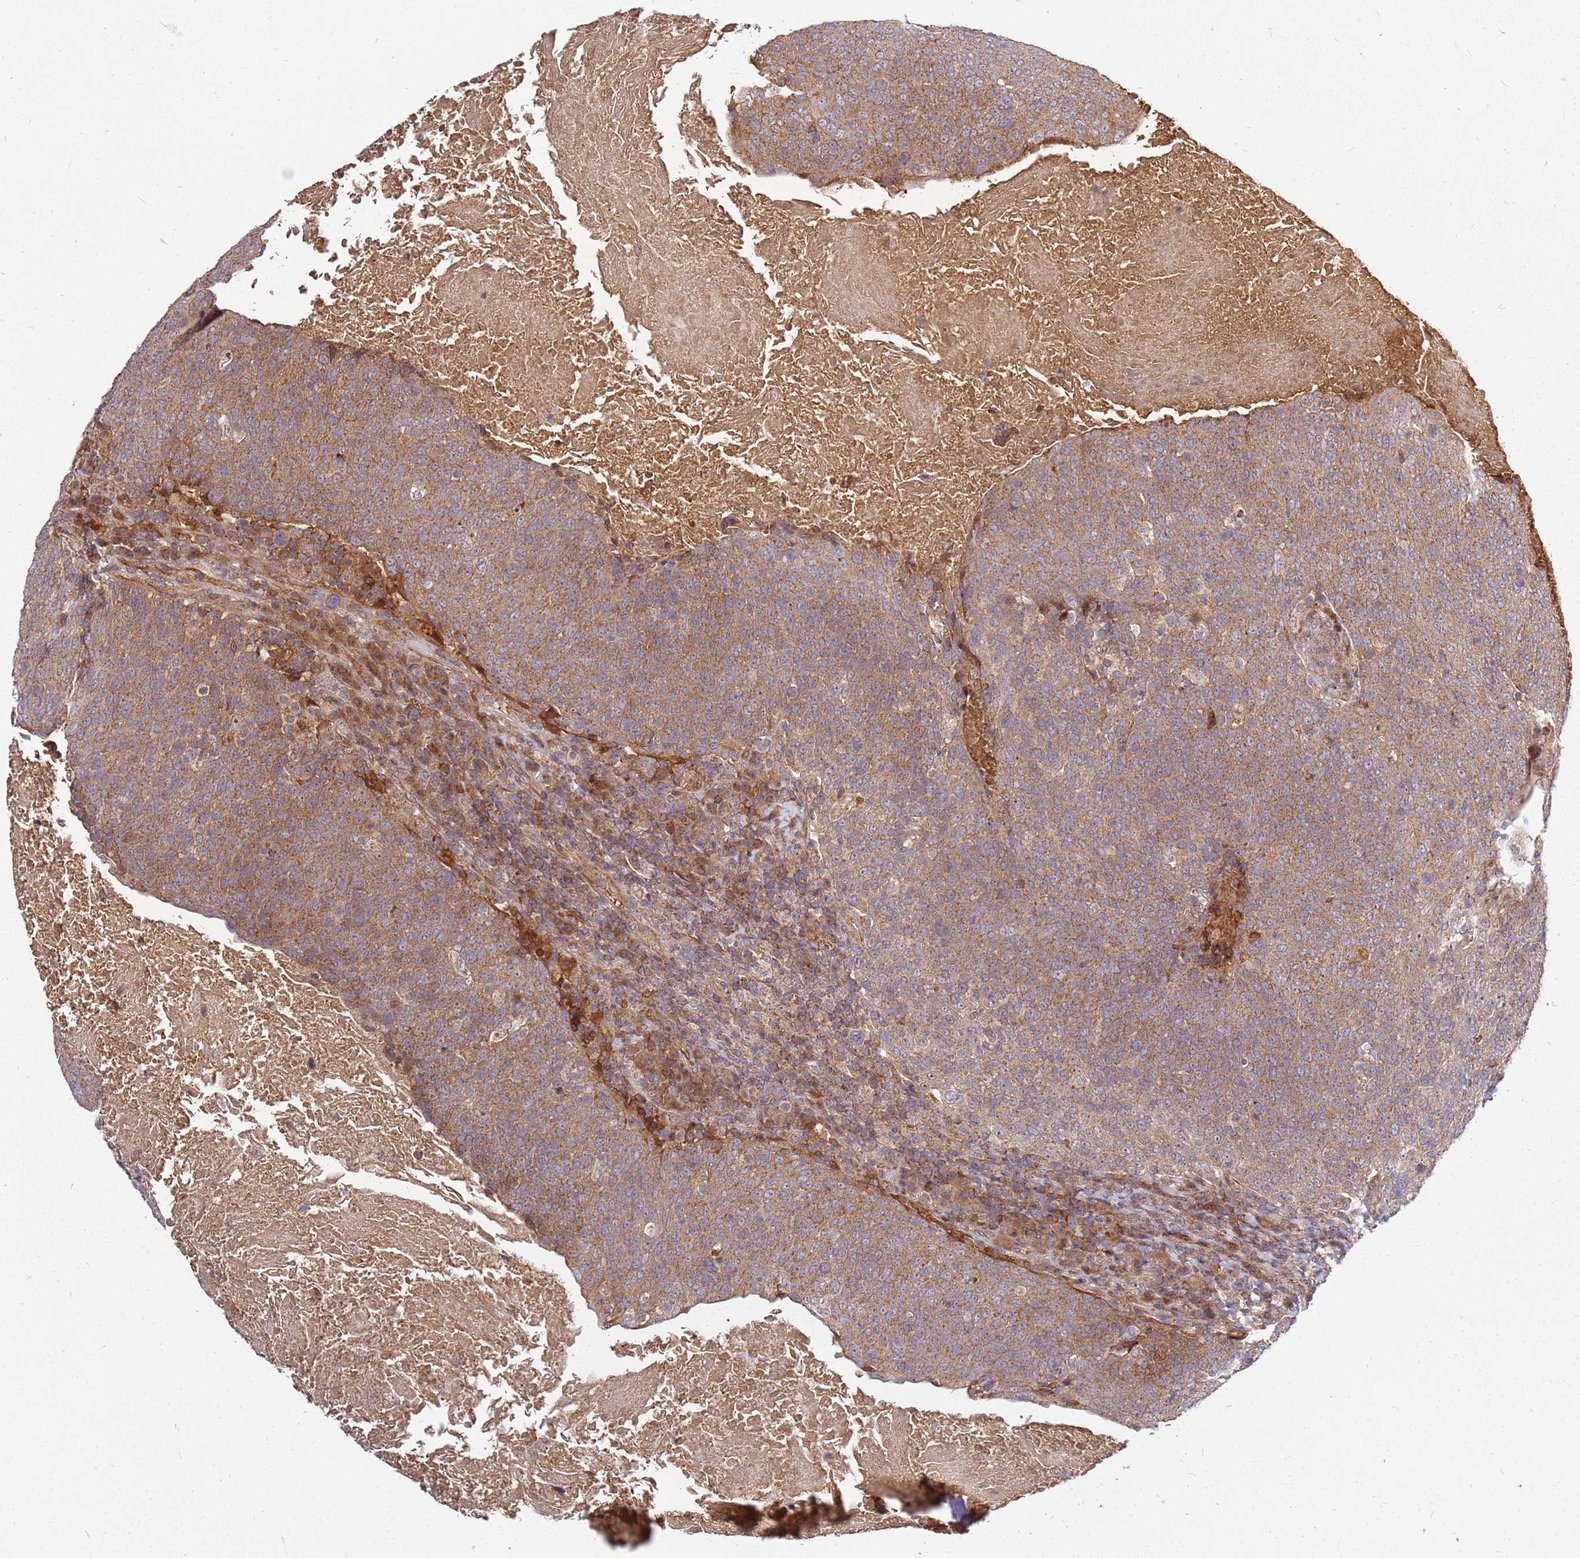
{"staining": {"intensity": "moderate", "quantity": ">75%", "location": "cytoplasmic/membranous"}, "tissue": "head and neck cancer", "cell_type": "Tumor cells", "image_type": "cancer", "snomed": [{"axis": "morphology", "description": "Squamous cell carcinoma, NOS"}, {"axis": "morphology", "description": "Squamous cell carcinoma, metastatic, NOS"}, {"axis": "topography", "description": "Lymph node"}, {"axis": "topography", "description": "Head-Neck"}], "caption": "Human squamous cell carcinoma (head and neck) stained for a protein (brown) reveals moderate cytoplasmic/membranous positive expression in approximately >75% of tumor cells.", "gene": "CCDC159", "patient": {"sex": "male", "age": 62}}